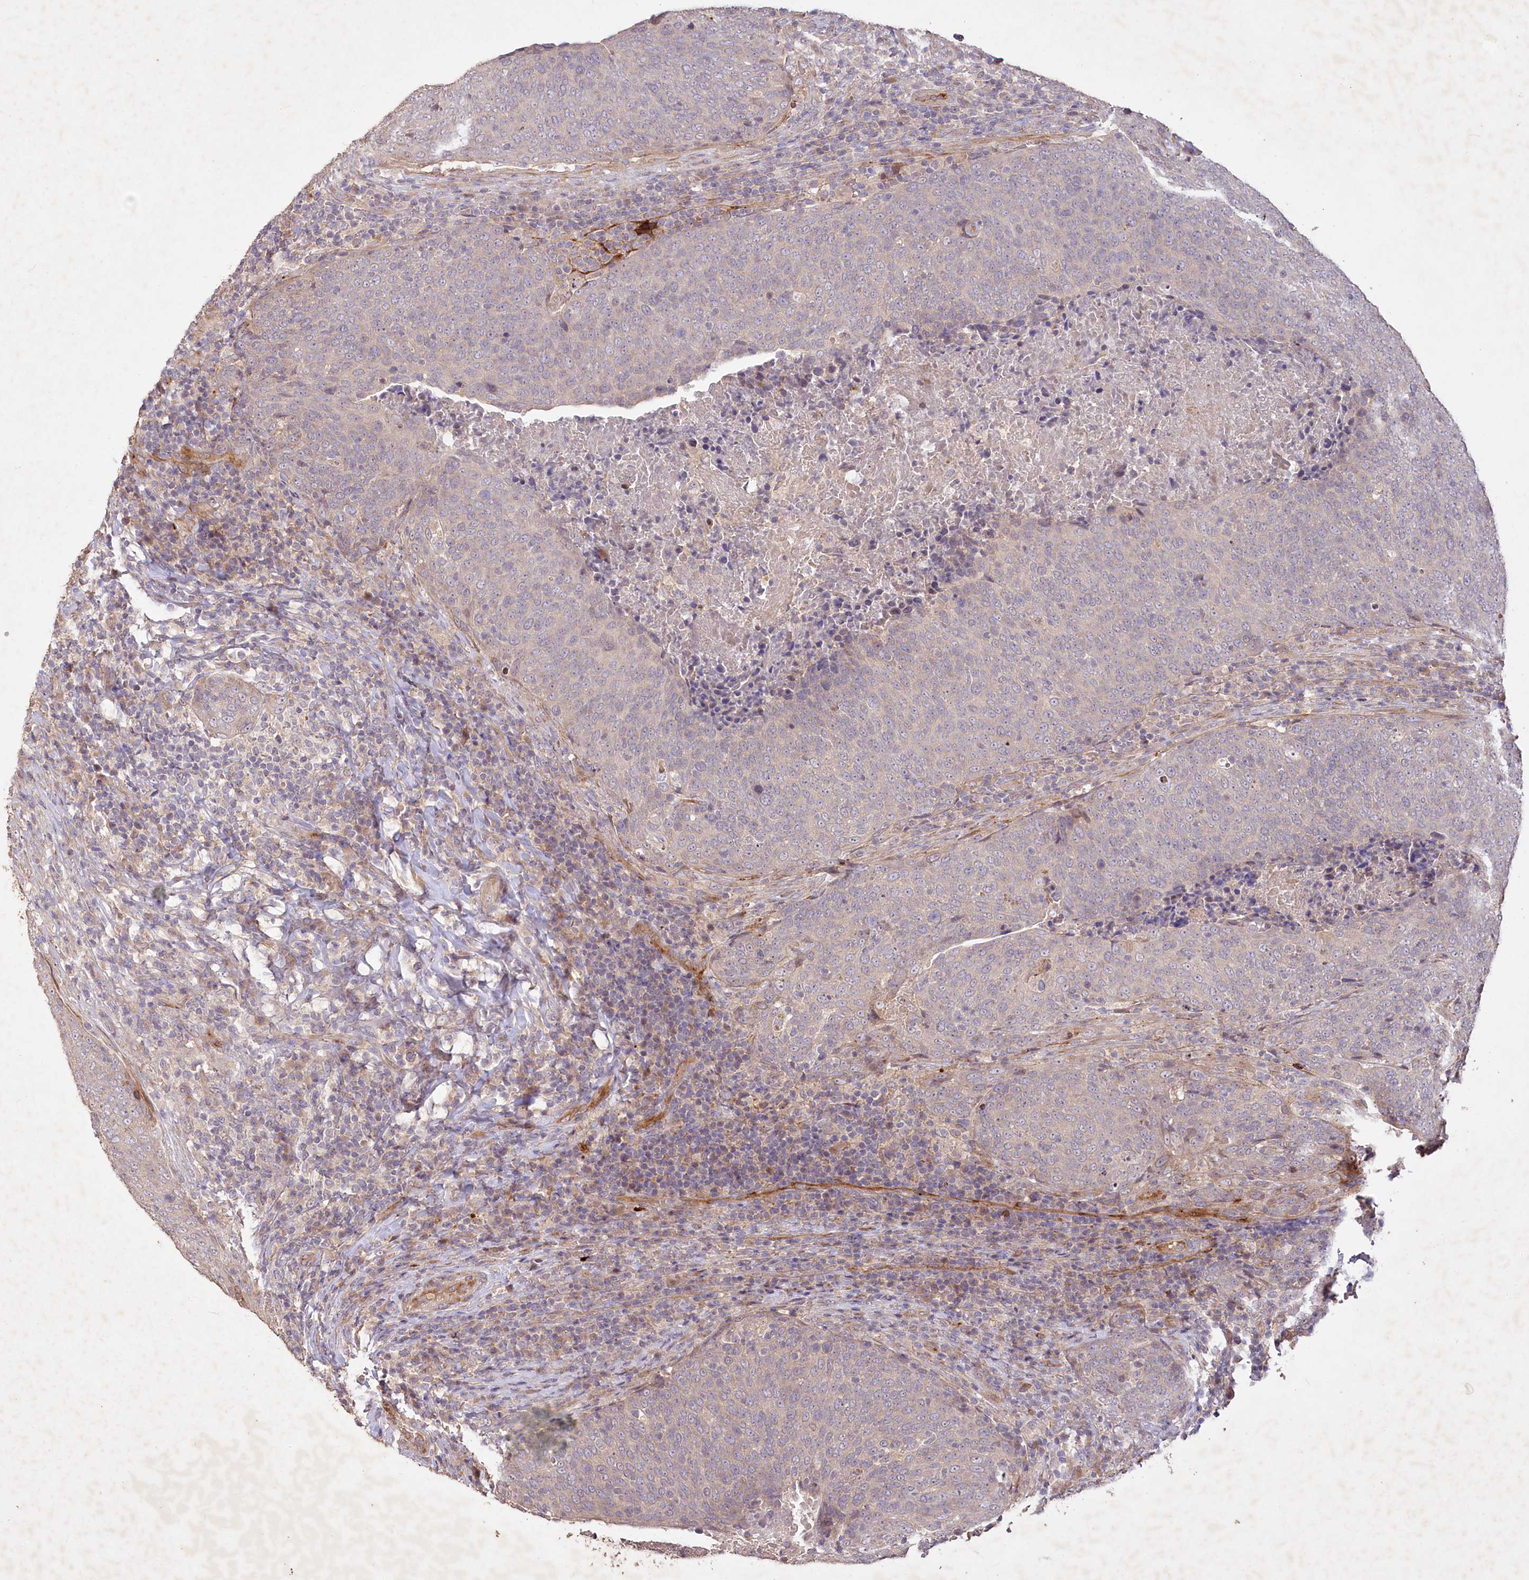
{"staining": {"intensity": "weak", "quantity": "25%-75%", "location": "cytoplasmic/membranous"}, "tissue": "head and neck cancer", "cell_type": "Tumor cells", "image_type": "cancer", "snomed": [{"axis": "morphology", "description": "Squamous cell carcinoma, NOS"}, {"axis": "morphology", "description": "Squamous cell carcinoma, metastatic, NOS"}, {"axis": "topography", "description": "Lymph node"}, {"axis": "topography", "description": "Head-Neck"}], "caption": "This micrograph shows immunohistochemistry (IHC) staining of human head and neck metastatic squamous cell carcinoma, with low weak cytoplasmic/membranous positivity in about 25%-75% of tumor cells.", "gene": "IRAK1BP1", "patient": {"sex": "male", "age": 62}}